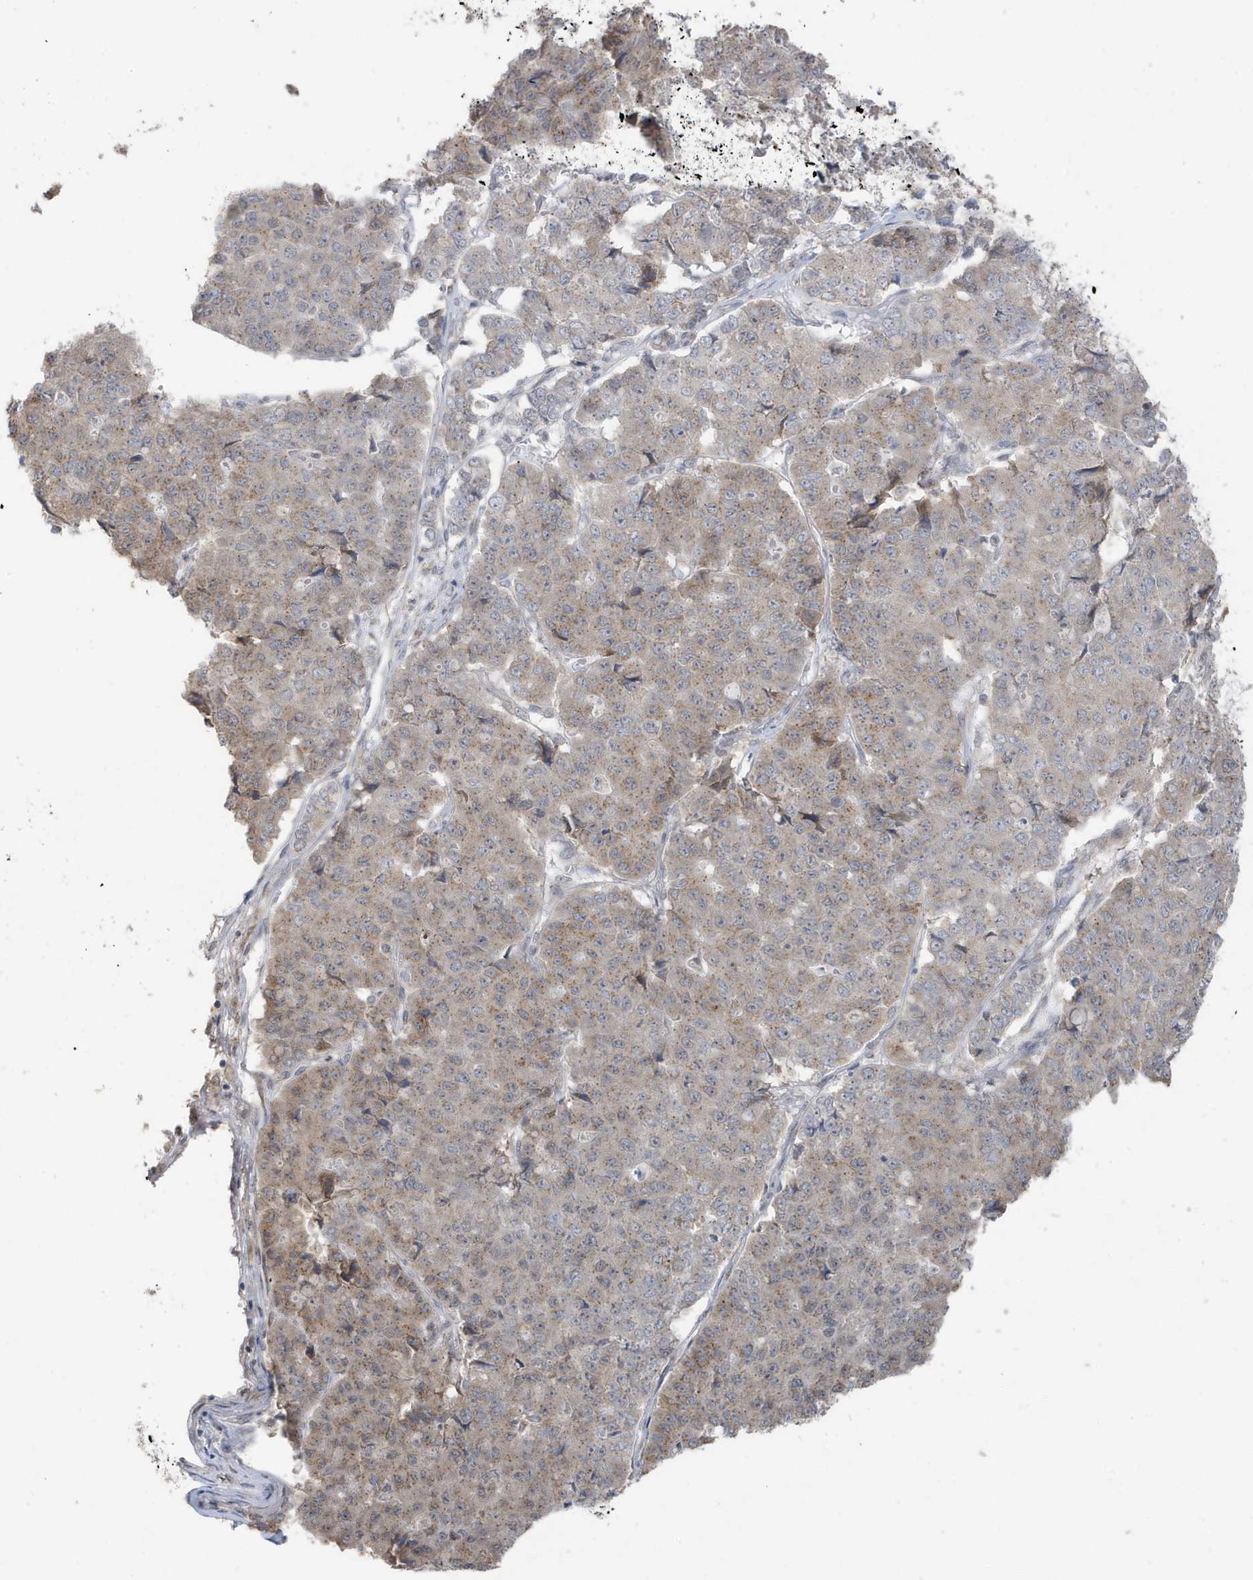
{"staining": {"intensity": "weak", "quantity": "25%-75%", "location": "cytoplasmic/membranous"}, "tissue": "pancreatic cancer", "cell_type": "Tumor cells", "image_type": "cancer", "snomed": [{"axis": "morphology", "description": "Adenocarcinoma, NOS"}, {"axis": "topography", "description": "Pancreas"}], "caption": "Immunohistochemistry photomicrograph of human pancreatic adenocarcinoma stained for a protein (brown), which exhibits low levels of weak cytoplasmic/membranous positivity in approximately 25%-75% of tumor cells.", "gene": "RER1", "patient": {"sex": "male", "age": 50}}